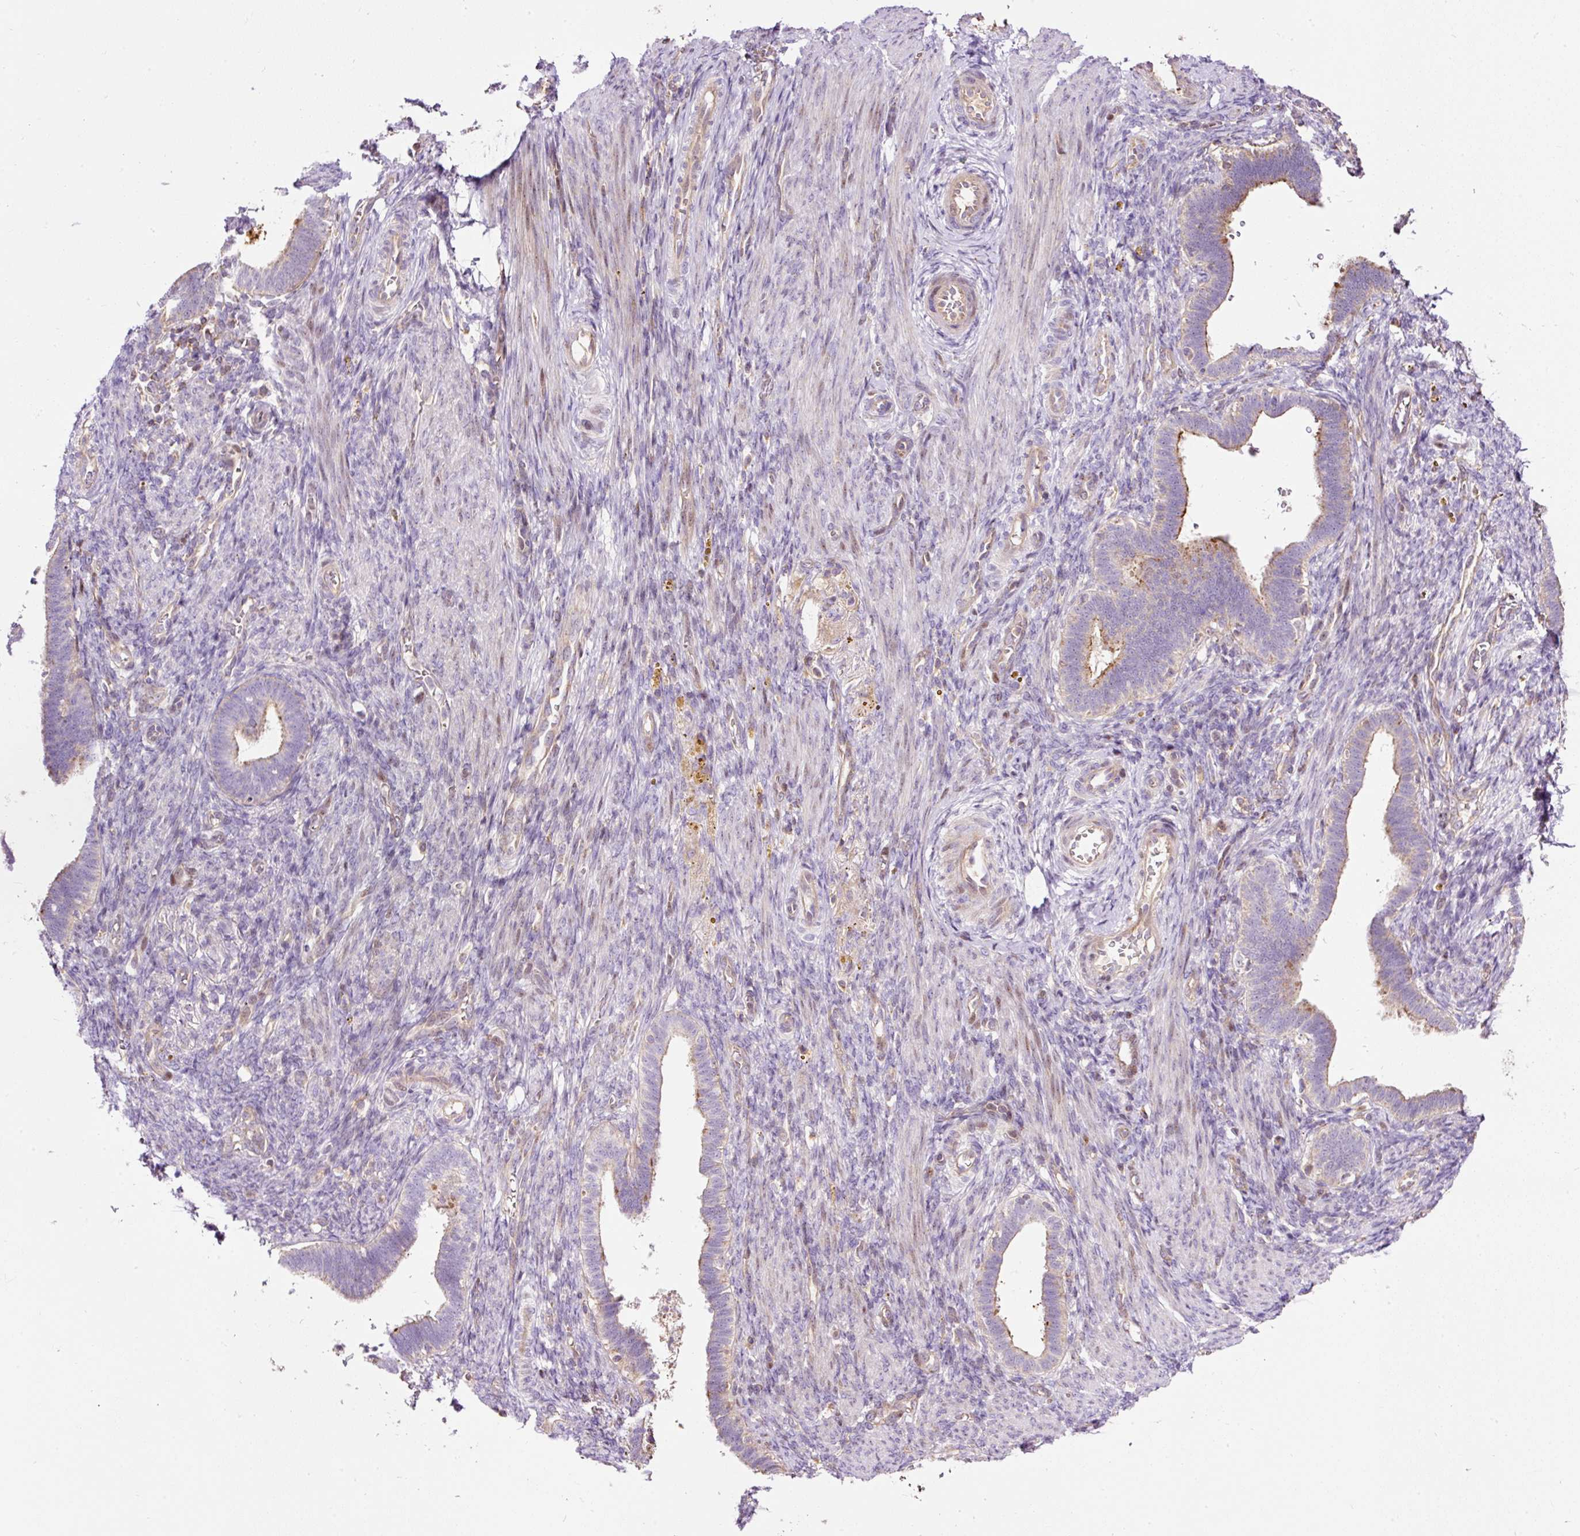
{"staining": {"intensity": "negative", "quantity": "none", "location": "none"}, "tissue": "endometrium", "cell_type": "Cells in endometrial stroma", "image_type": "normal", "snomed": [{"axis": "morphology", "description": "Normal tissue, NOS"}, {"axis": "topography", "description": "Endometrium"}], "caption": "This micrograph is of unremarkable endometrium stained with immunohistochemistry (IHC) to label a protein in brown with the nuclei are counter-stained blue. There is no positivity in cells in endometrial stroma. The staining is performed using DAB brown chromogen with nuclei counter-stained in using hematoxylin.", "gene": "BOLA3", "patient": {"sex": "female", "age": 34}}